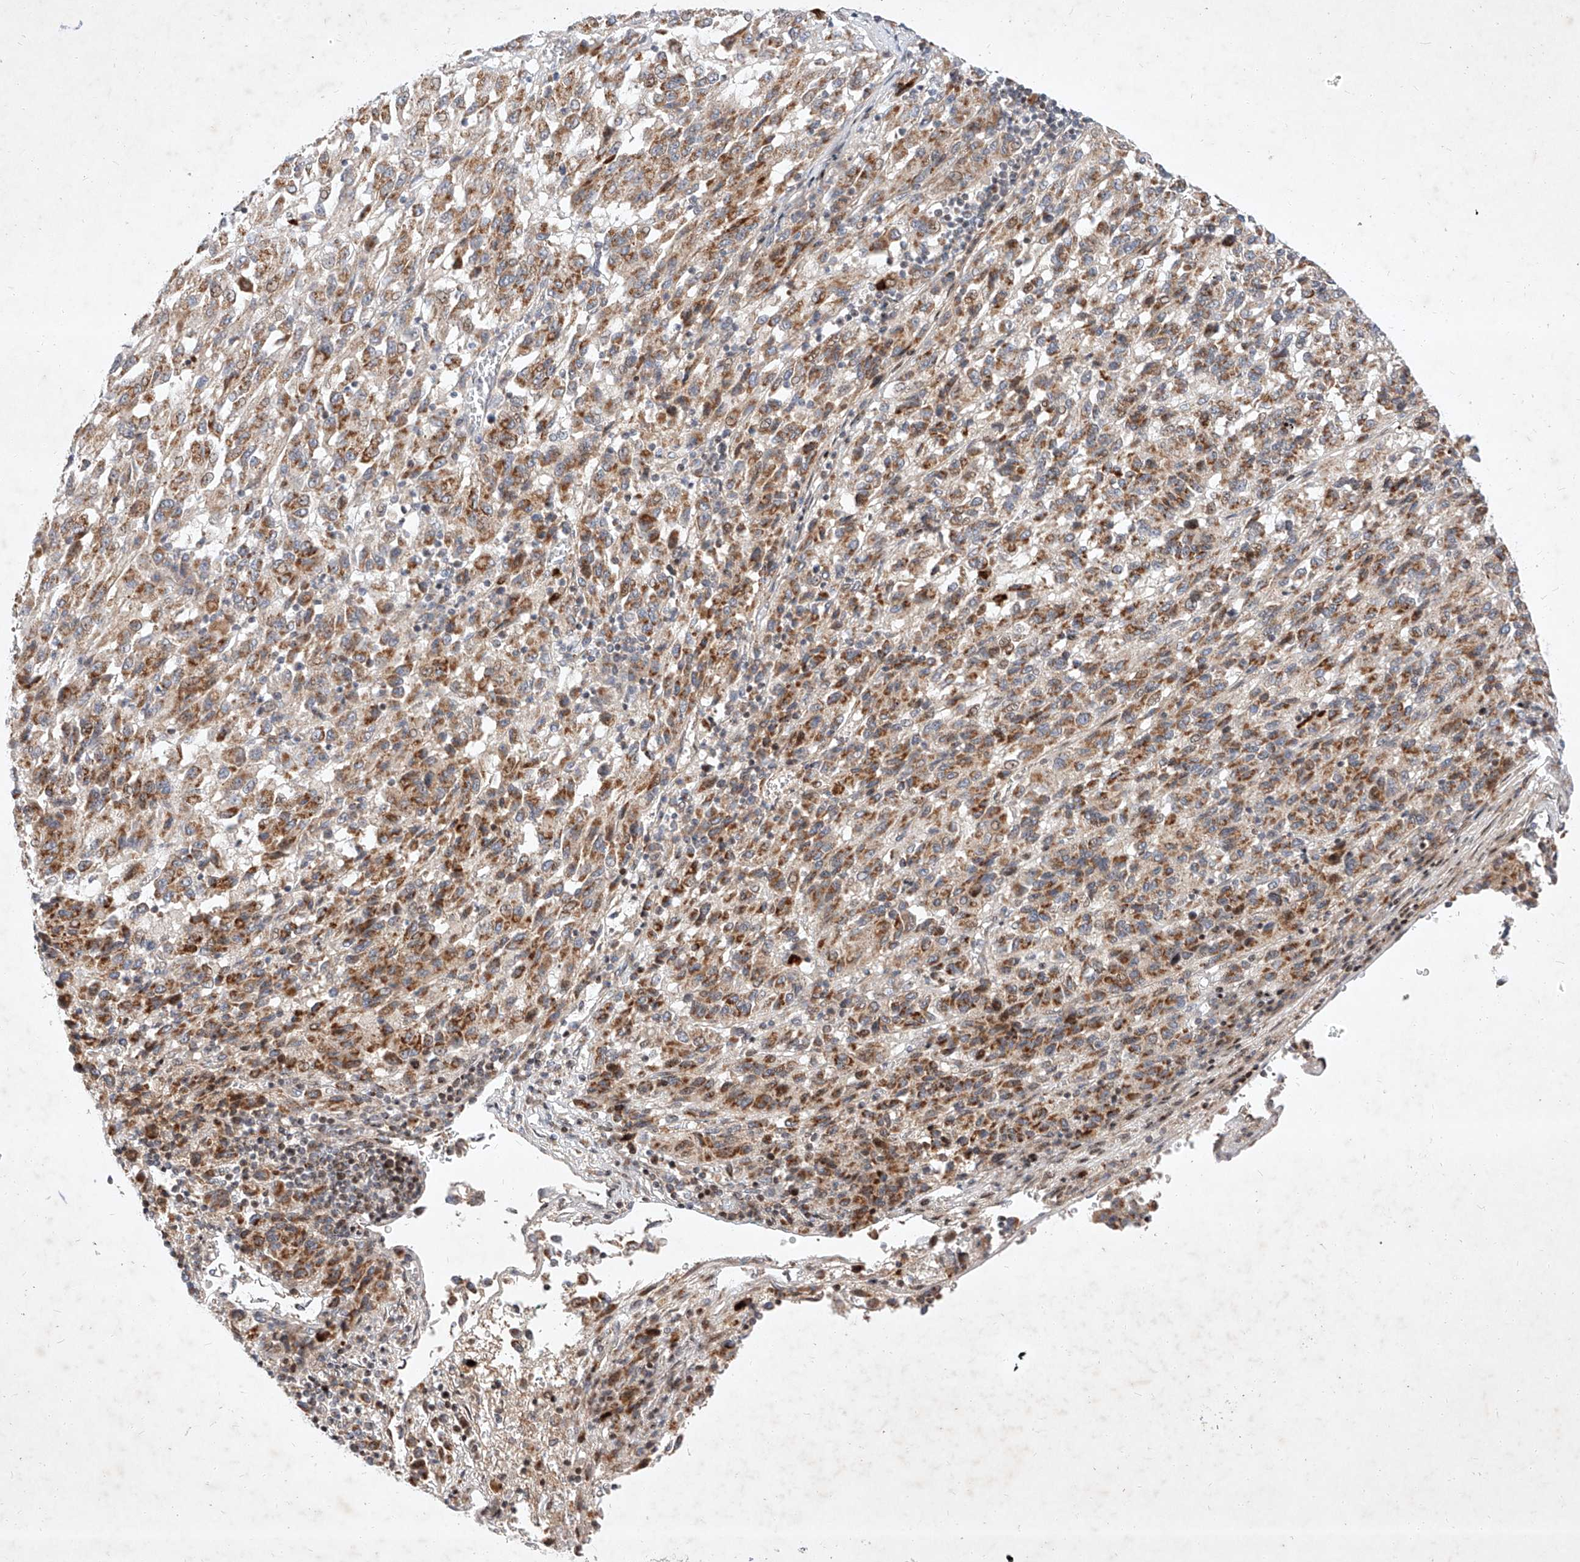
{"staining": {"intensity": "moderate", "quantity": ">75%", "location": "cytoplasmic/membranous"}, "tissue": "melanoma", "cell_type": "Tumor cells", "image_type": "cancer", "snomed": [{"axis": "morphology", "description": "Malignant melanoma, Metastatic site"}, {"axis": "topography", "description": "Lung"}], "caption": "Malignant melanoma (metastatic site) was stained to show a protein in brown. There is medium levels of moderate cytoplasmic/membranous expression in about >75% of tumor cells.", "gene": "OSGEPL1", "patient": {"sex": "male", "age": 64}}